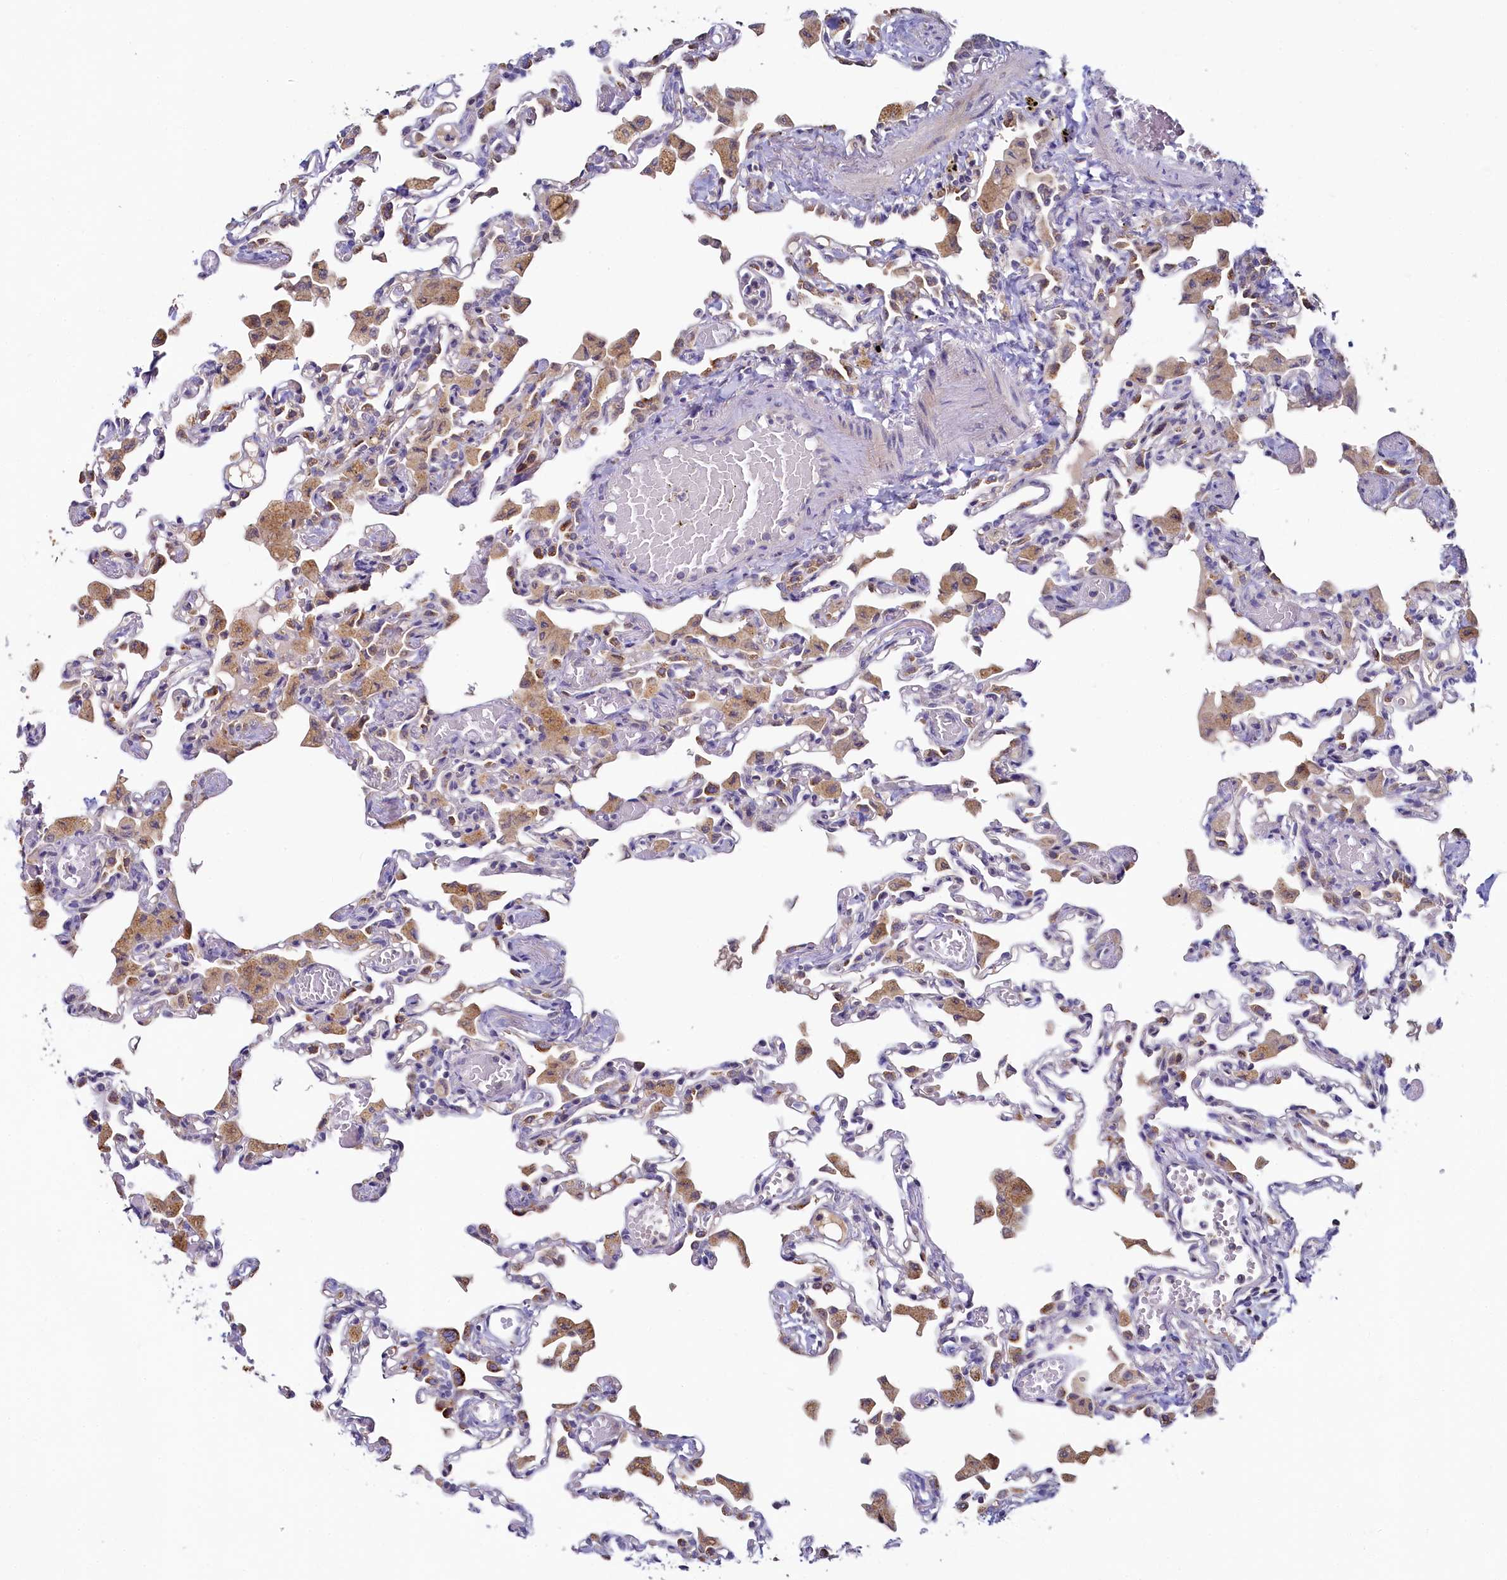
{"staining": {"intensity": "negative", "quantity": "none", "location": "none"}, "tissue": "lung", "cell_type": "Alveolar cells", "image_type": "normal", "snomed": [{"axis": "morphology", "description": "Normal tissue, NOS"}, {"axis": "topography", "description": "Bronchus"}, {"axis": "topography", "description": "Lung"}], "caption": "Alveolar cells show no significant positivity in benign lung.", "gene": "SPINK9", "patient": {"sex": "female", "age": 49}}